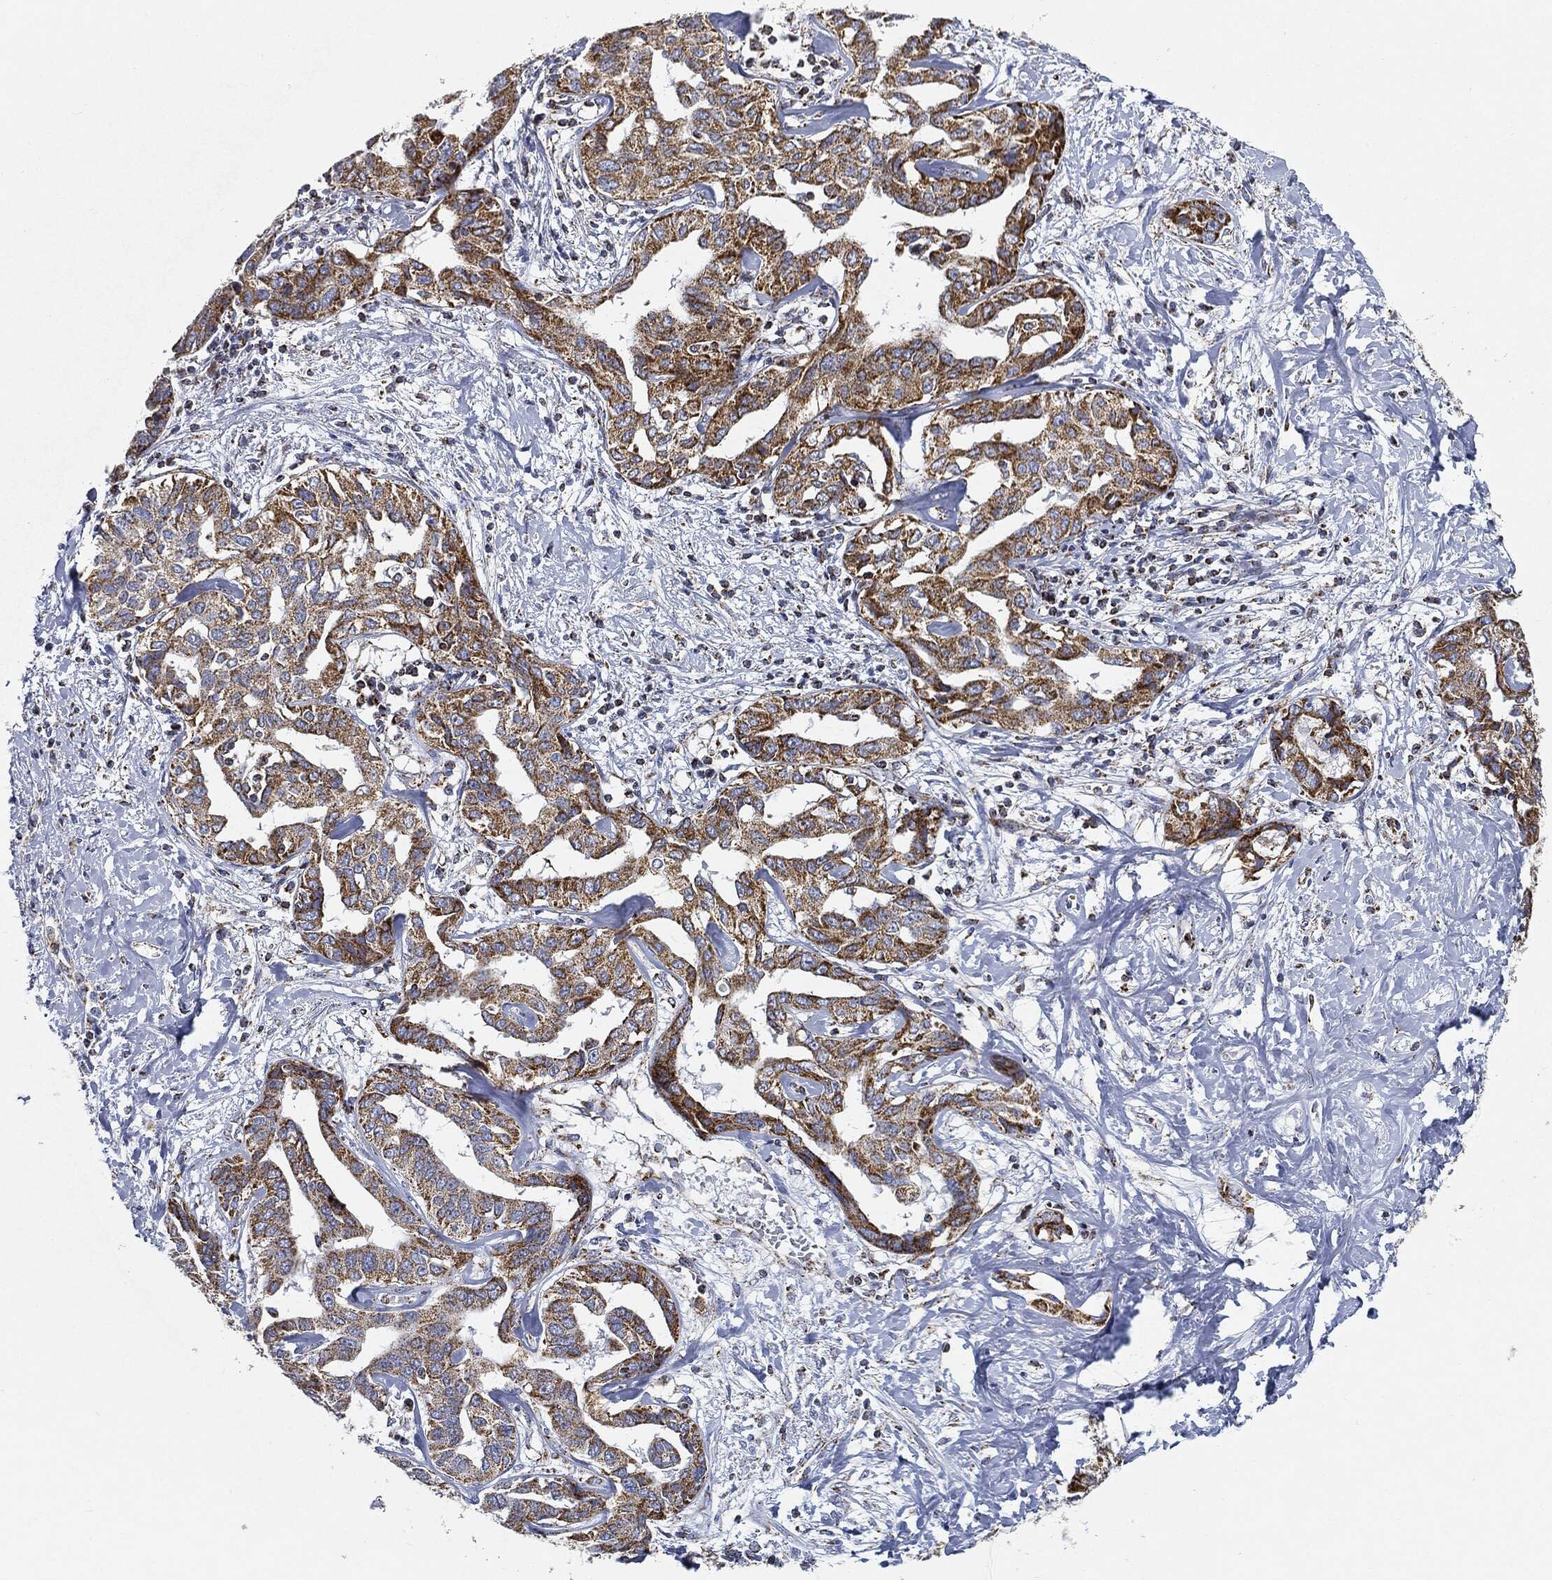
{"staining": {"intensity": "strong", "quantity": ">75%", "location": "cytoplasmic/membranous"}, "tissue": "liver cancer", "cell_type": "Tumor cells", "image_type": "cancer", "snomed": [{"axis": "morphology", "description": "Cholangiocarcinoma"}, {"axis": "topography", "description": "Liver"}], "caption": "Cholangiocarcinoma (liver) stained for a protein shows strong cytoplasmic/membranous positivity in tumor cells. (DAB = brown stain, brightfield microscopy at high magnification).", "gene": "CAPN15", "patient": {"sex": "male", "age": 59}}